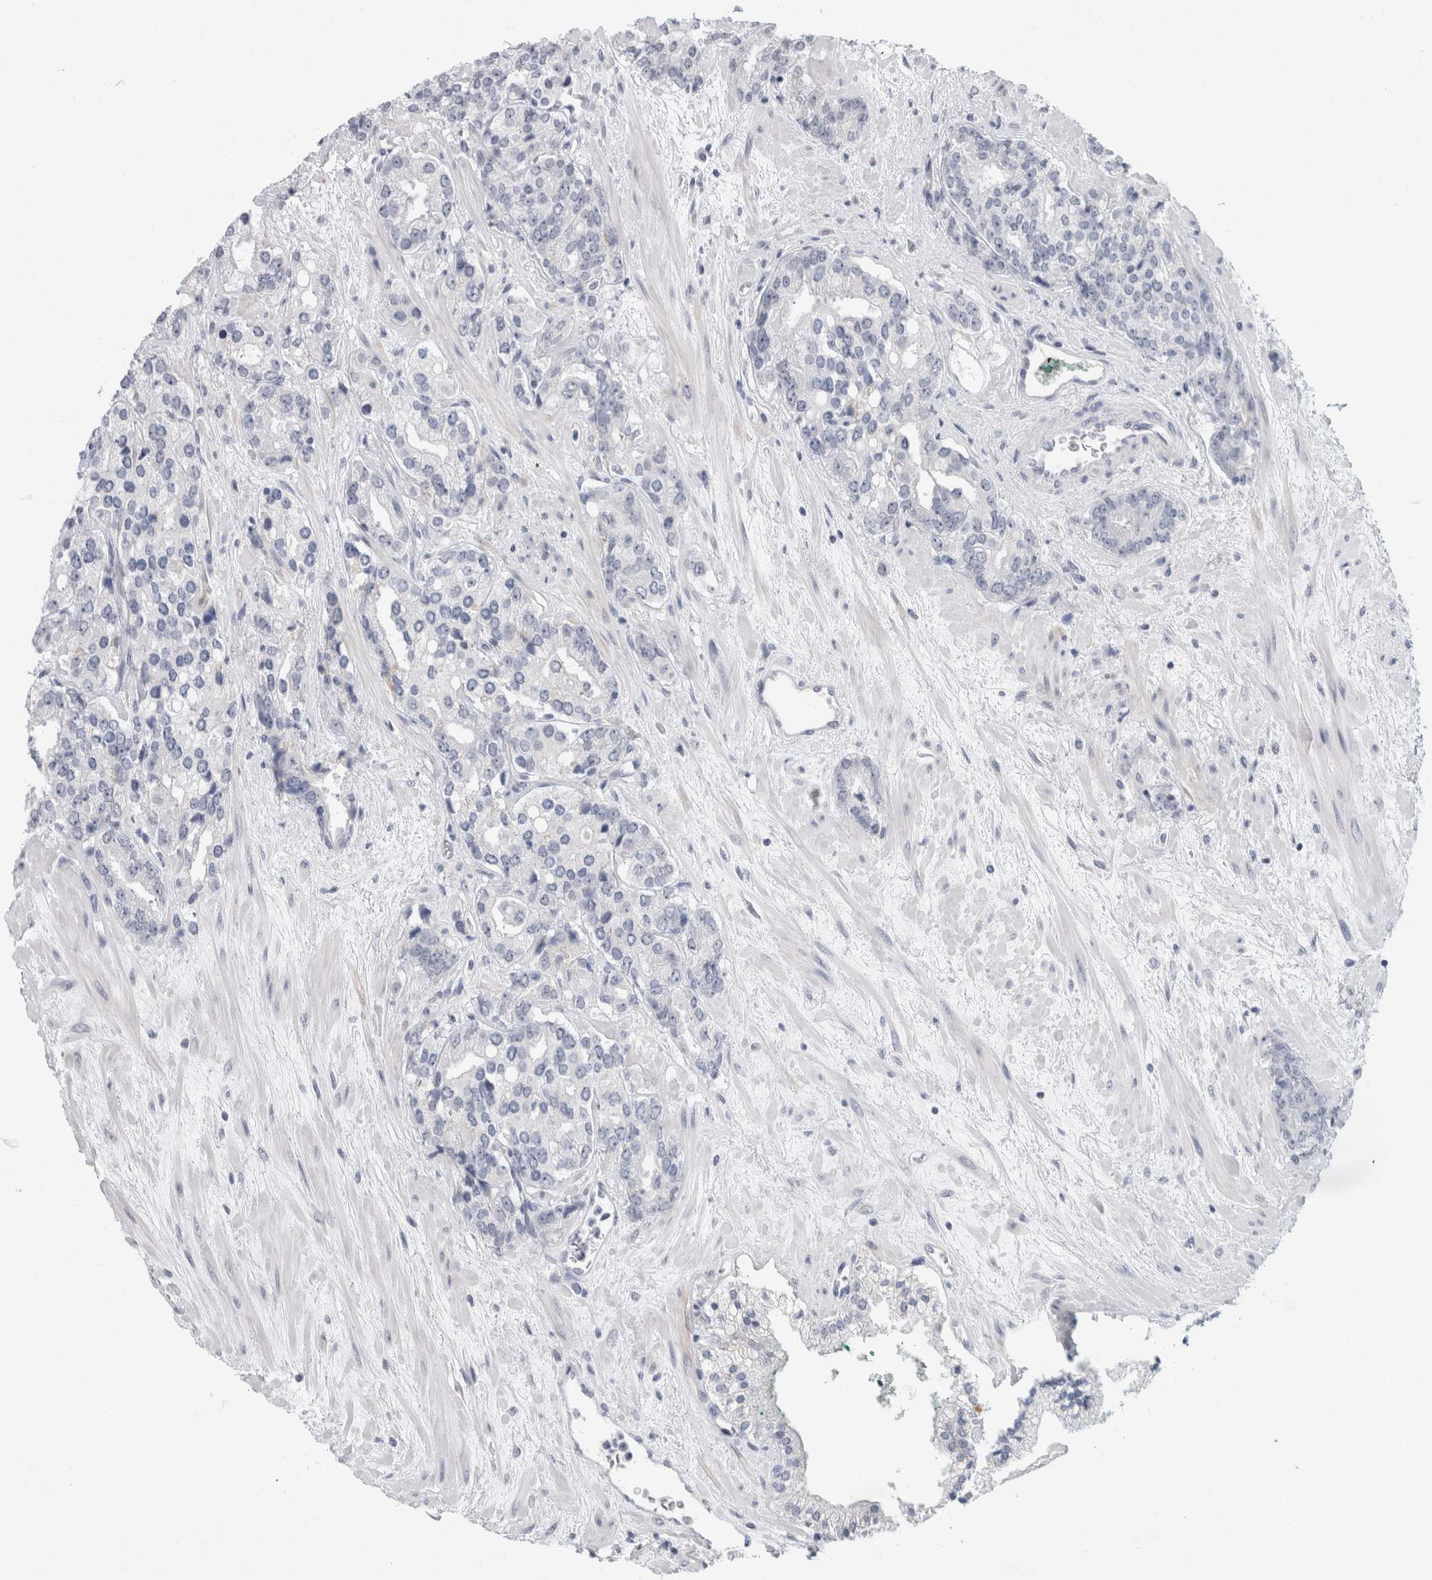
{"staining": {"intensity": "negative", "quantity": "none", "location": "none"}, "tissue": "prostate cancer", "cell_type": "Tumor cells", "image_type": "cancer", "snomed": [{"axis": "morphology", "description": "Adenocarcinoma, High grade"}, {"axis": "topography", "description": "Prostate"}], "caption": "Immunohistochemistry of prostate cancer (adenocarcinoma (high-grade)) displays no expression in tumor cells.", "gene": "NIPA1", "patient": {"sex": "male", "age": 71}}